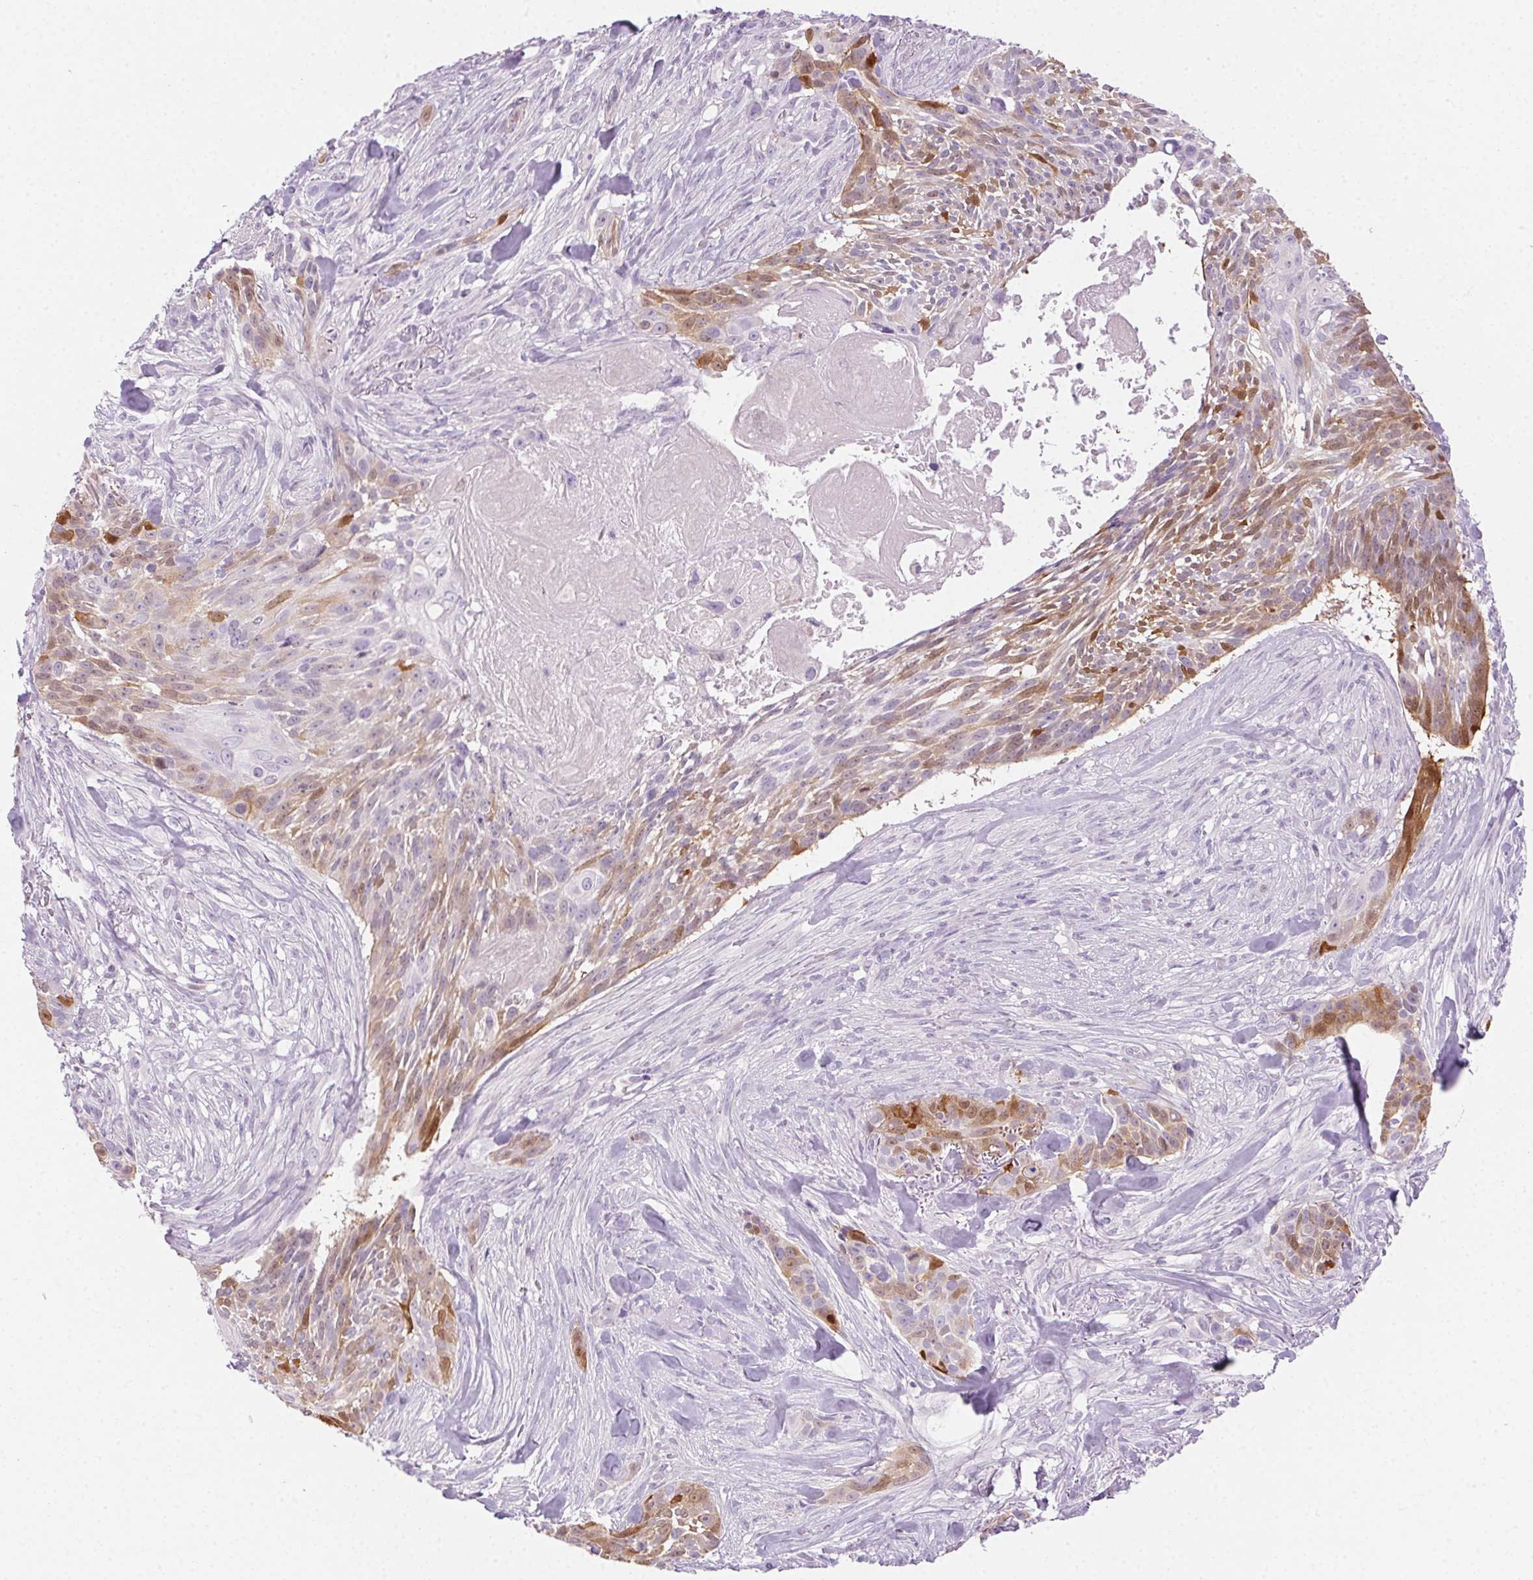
{"staining": {"intensity": "moderate", "quantity": "25%-75%", "location": "cytoplasmic/membranous,nuclear"}, "tissue": "skin cancer", "cell_type": "Tumor cells", "image_type": "cancer", "snomed": [{"axis": "morphology", "description": "Basal cell carcinoma"}, {"axis": "topography", "description": "Skin"}], "caption": "Skin cancer tissue exhibits moderate cytoplasmic/membranous and nuclear staining in about 25%-75% of tumor cells (DAB (3,3'-diaminobenzidine) = brown stain, brightfield microscopy at high magnification).", "gene": "TMEM45A", "patient": {"sex": "male", "age": 87}}